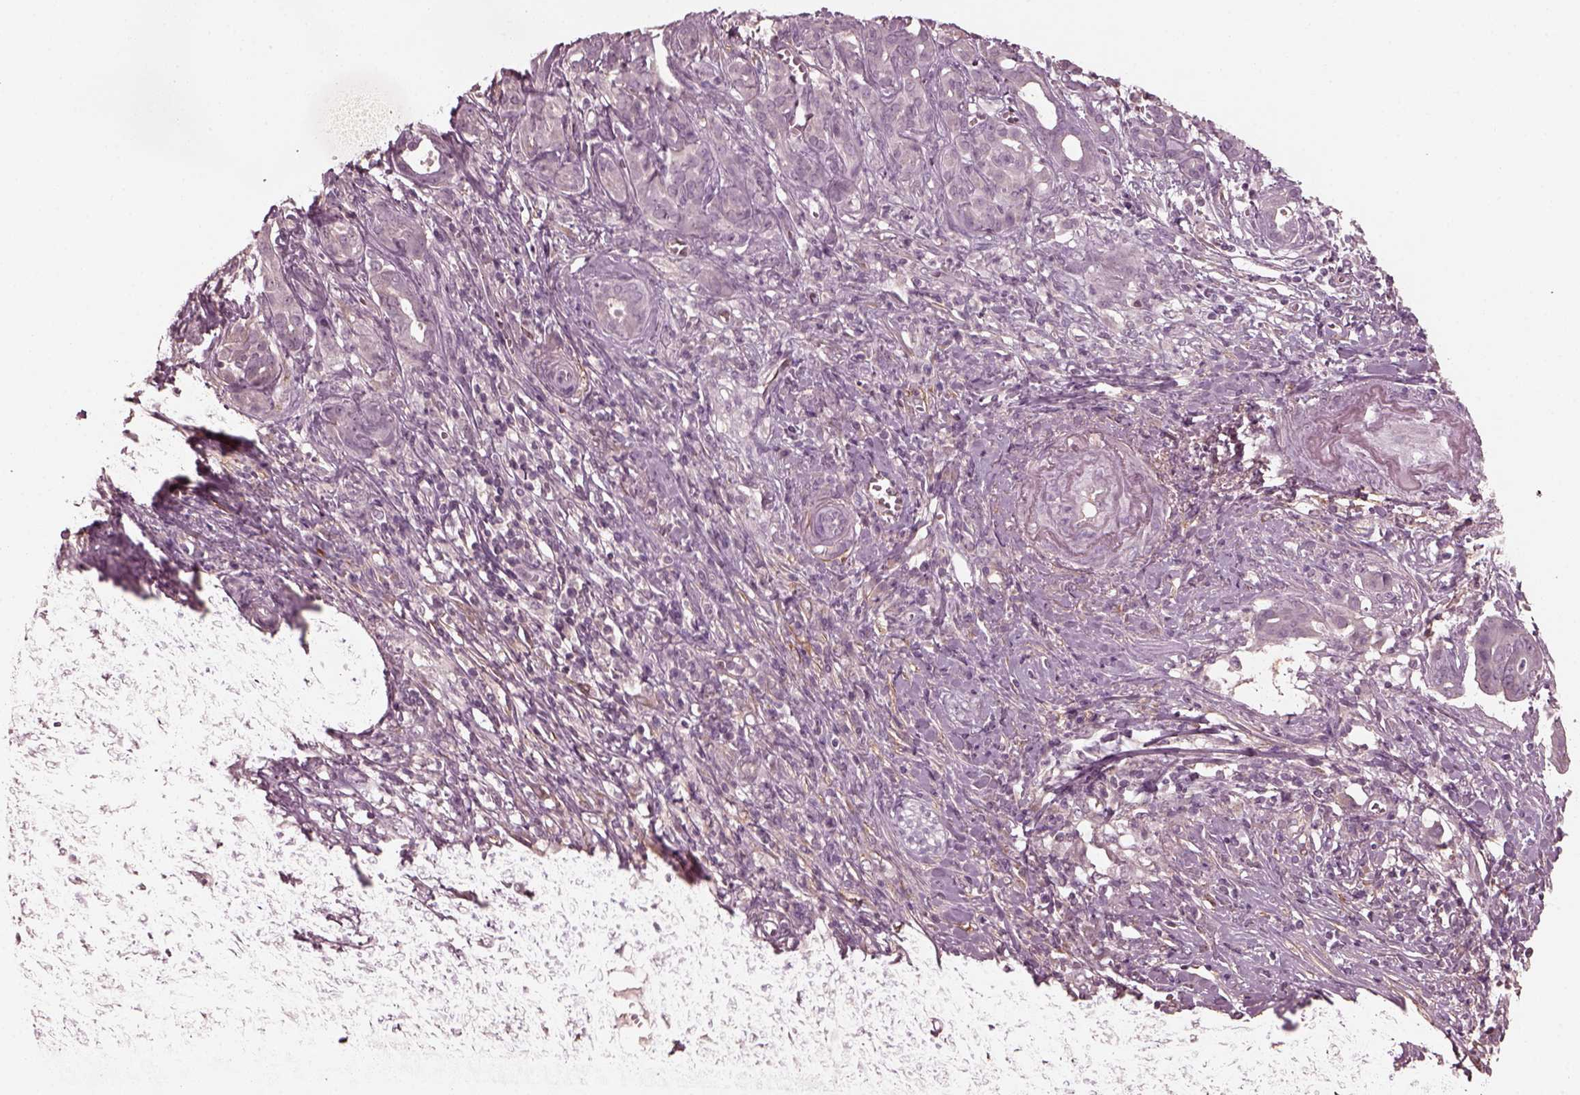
{"staining": {"intensity": "negative", "quantity": "none", "location": "none"}, "tissue": "pancreatic cancer", "cell_type": "Tumor cells", "image_type": "cancer", "snomed": [{"axis": "morphology", "description": "Adenocarcinoma, NOS"}, {"axis": "topography", "description": "Pancreas"}], "caption": "Pancreatic cancer (adenocarcinoma) stained for a protein using IHC exhibits no staining tumor cells.", "gene": "PORCN", "patient": {"sex": "male", "age": 61}}